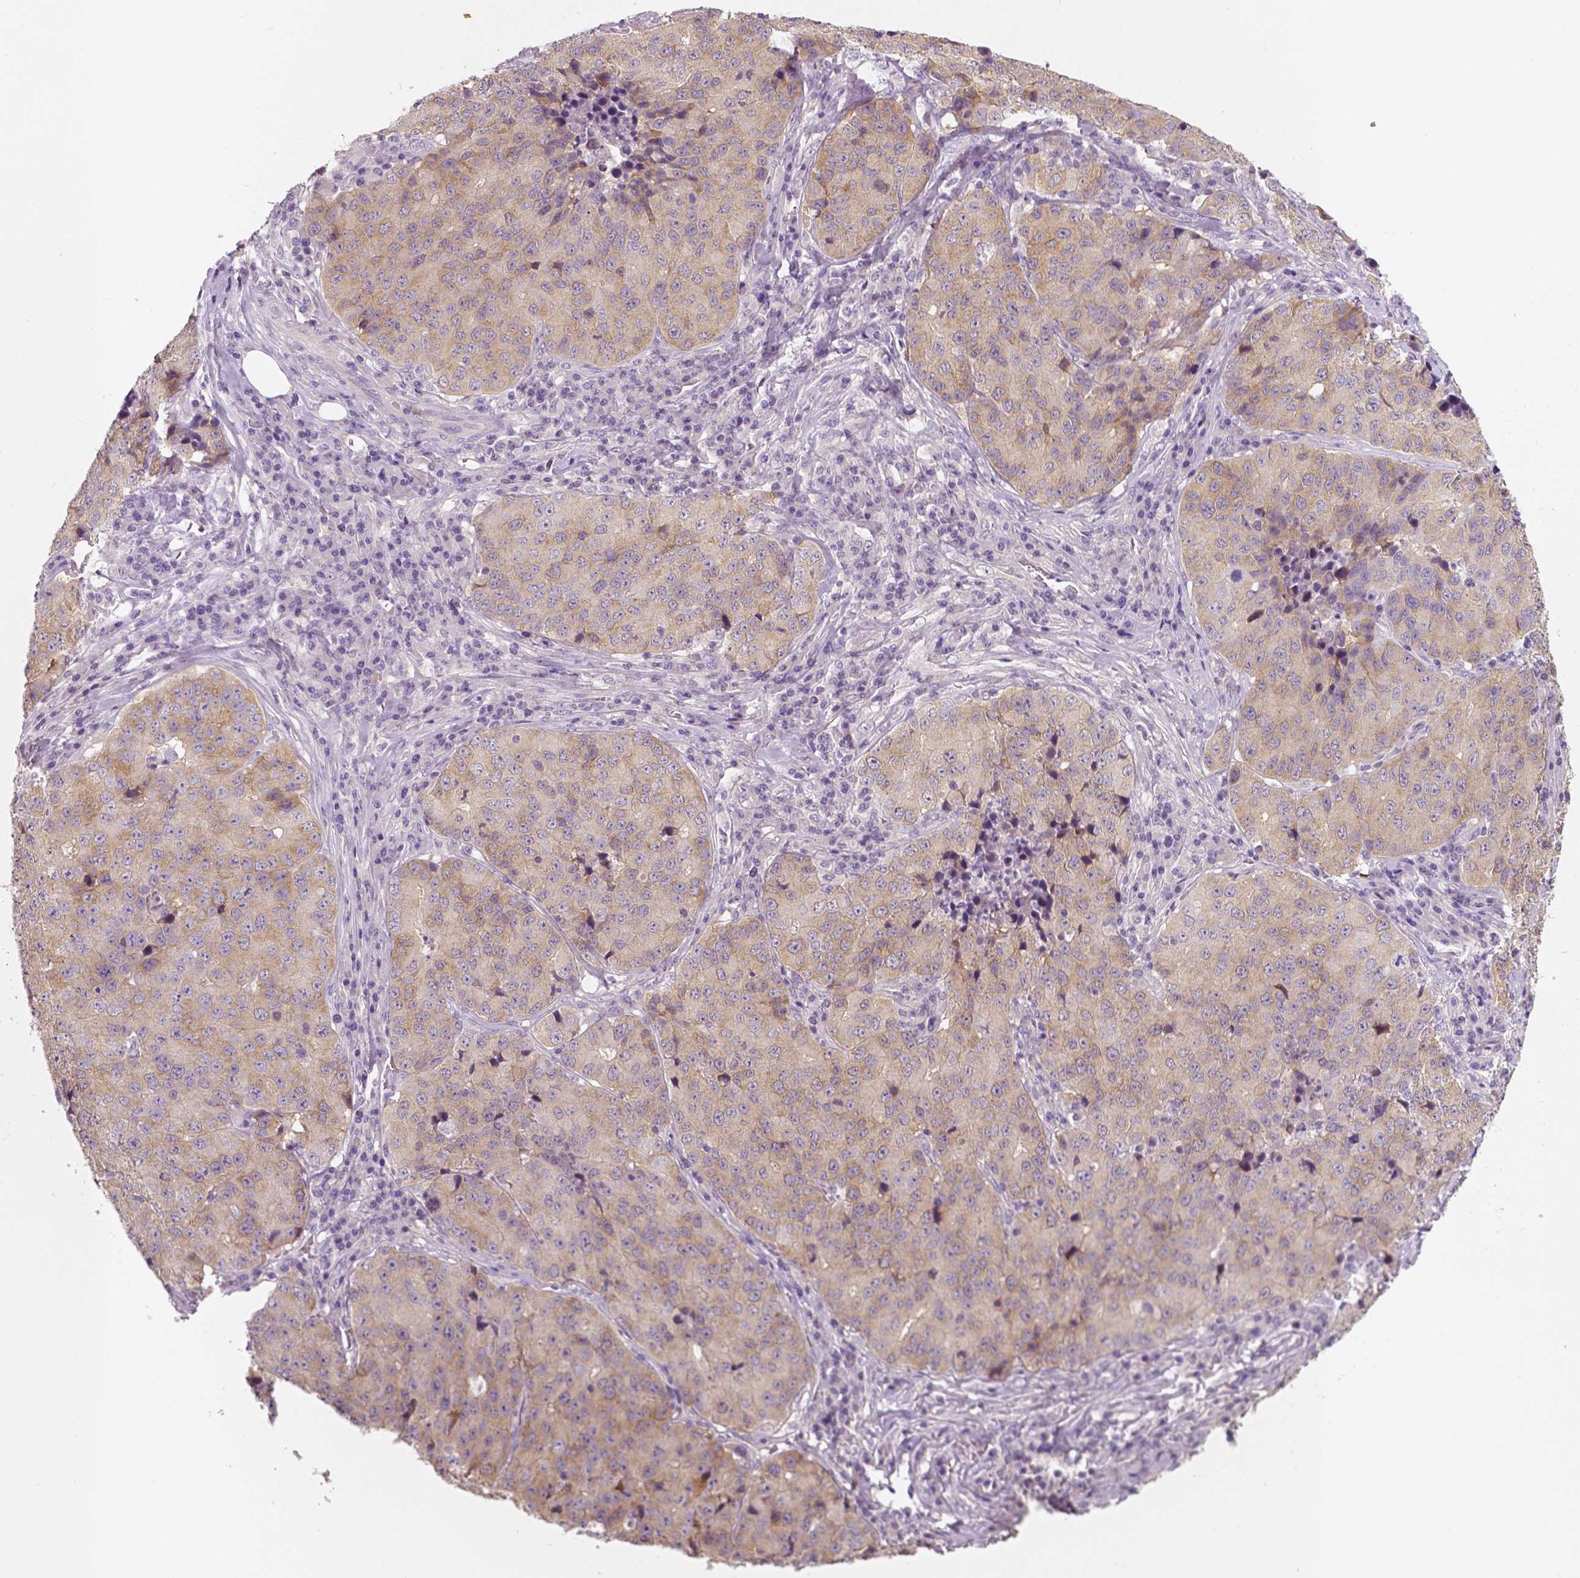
{"staining": {"intensity": "weak", "quantity": "<25%", "location": "cytoplasmic/membranous"}, "tissue": "stomach cancer", "cell_type": "Tumor cells", "image_type": "cancer", "snomed": [{"axis": "morphology", "description": "Adenocarcinoma, NOS"}, {"axis": "topography", "description": "Stomach"}], "caption": "Stomach adenocarcinoma was stained to show a protein in brown. There is no significant positivity in tumor cells. Brightfield microscopy of IHC stained with DAB (3,3'-diaminobenzidine) (brown) and hematoxylin (blue), captured at high magnification.", "gene": "LSM14B", "patient": {"sex": "male", "age": 71}}